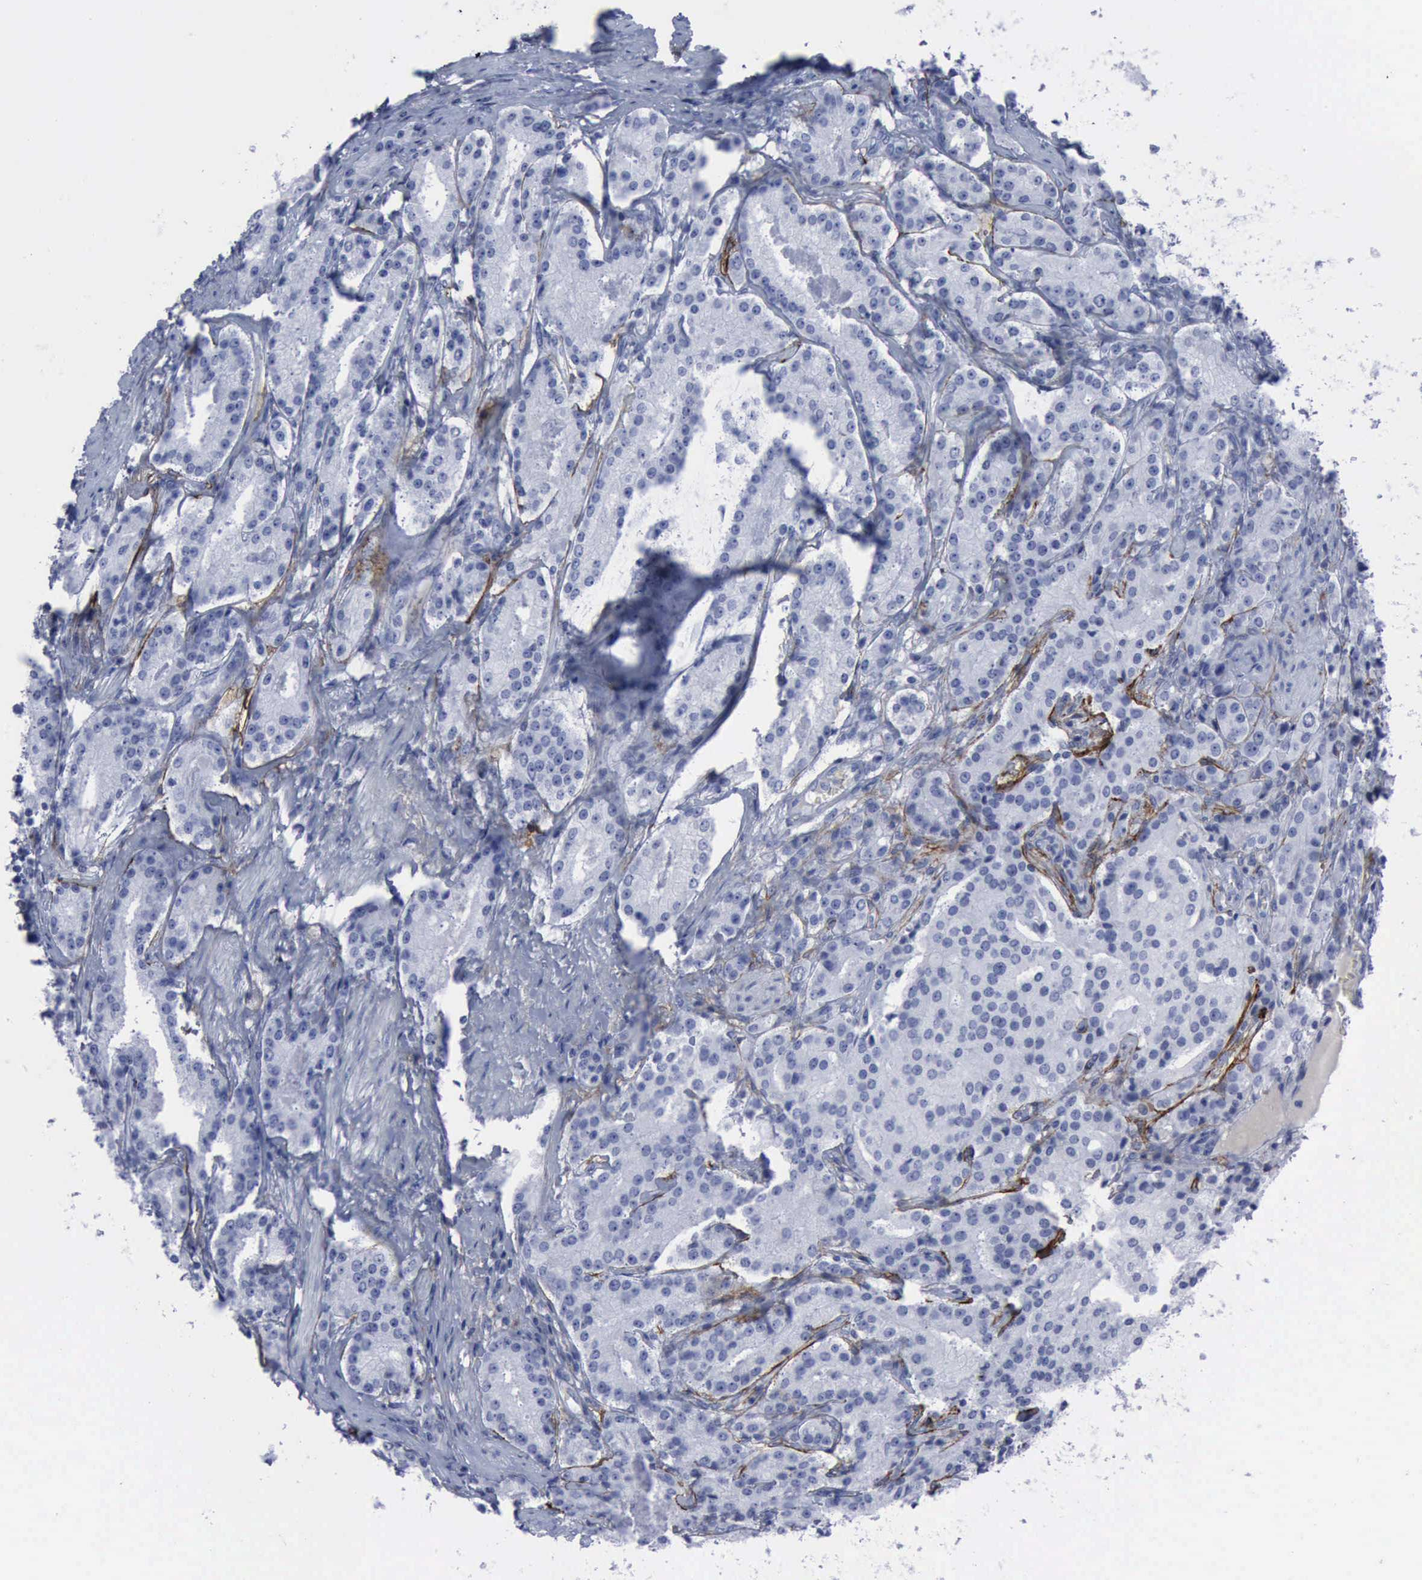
{"staining": {"intensity": "negative", "quantity": "none", "location": "none"}, "tissue": "prostate cancer", "cell_type": "Tumor cells", "image_type": "cancer", "snomed": [{"axis": "morphology", "description": "Adenocarcinoma, Medium grade"}, {"axis": "topography", "description": "Prostate"}], "caption": "There is no significant expression in tumor cells of prostate cancer.", "gene": "NGFR", "patient": {"sex": "male", "age": 72}}